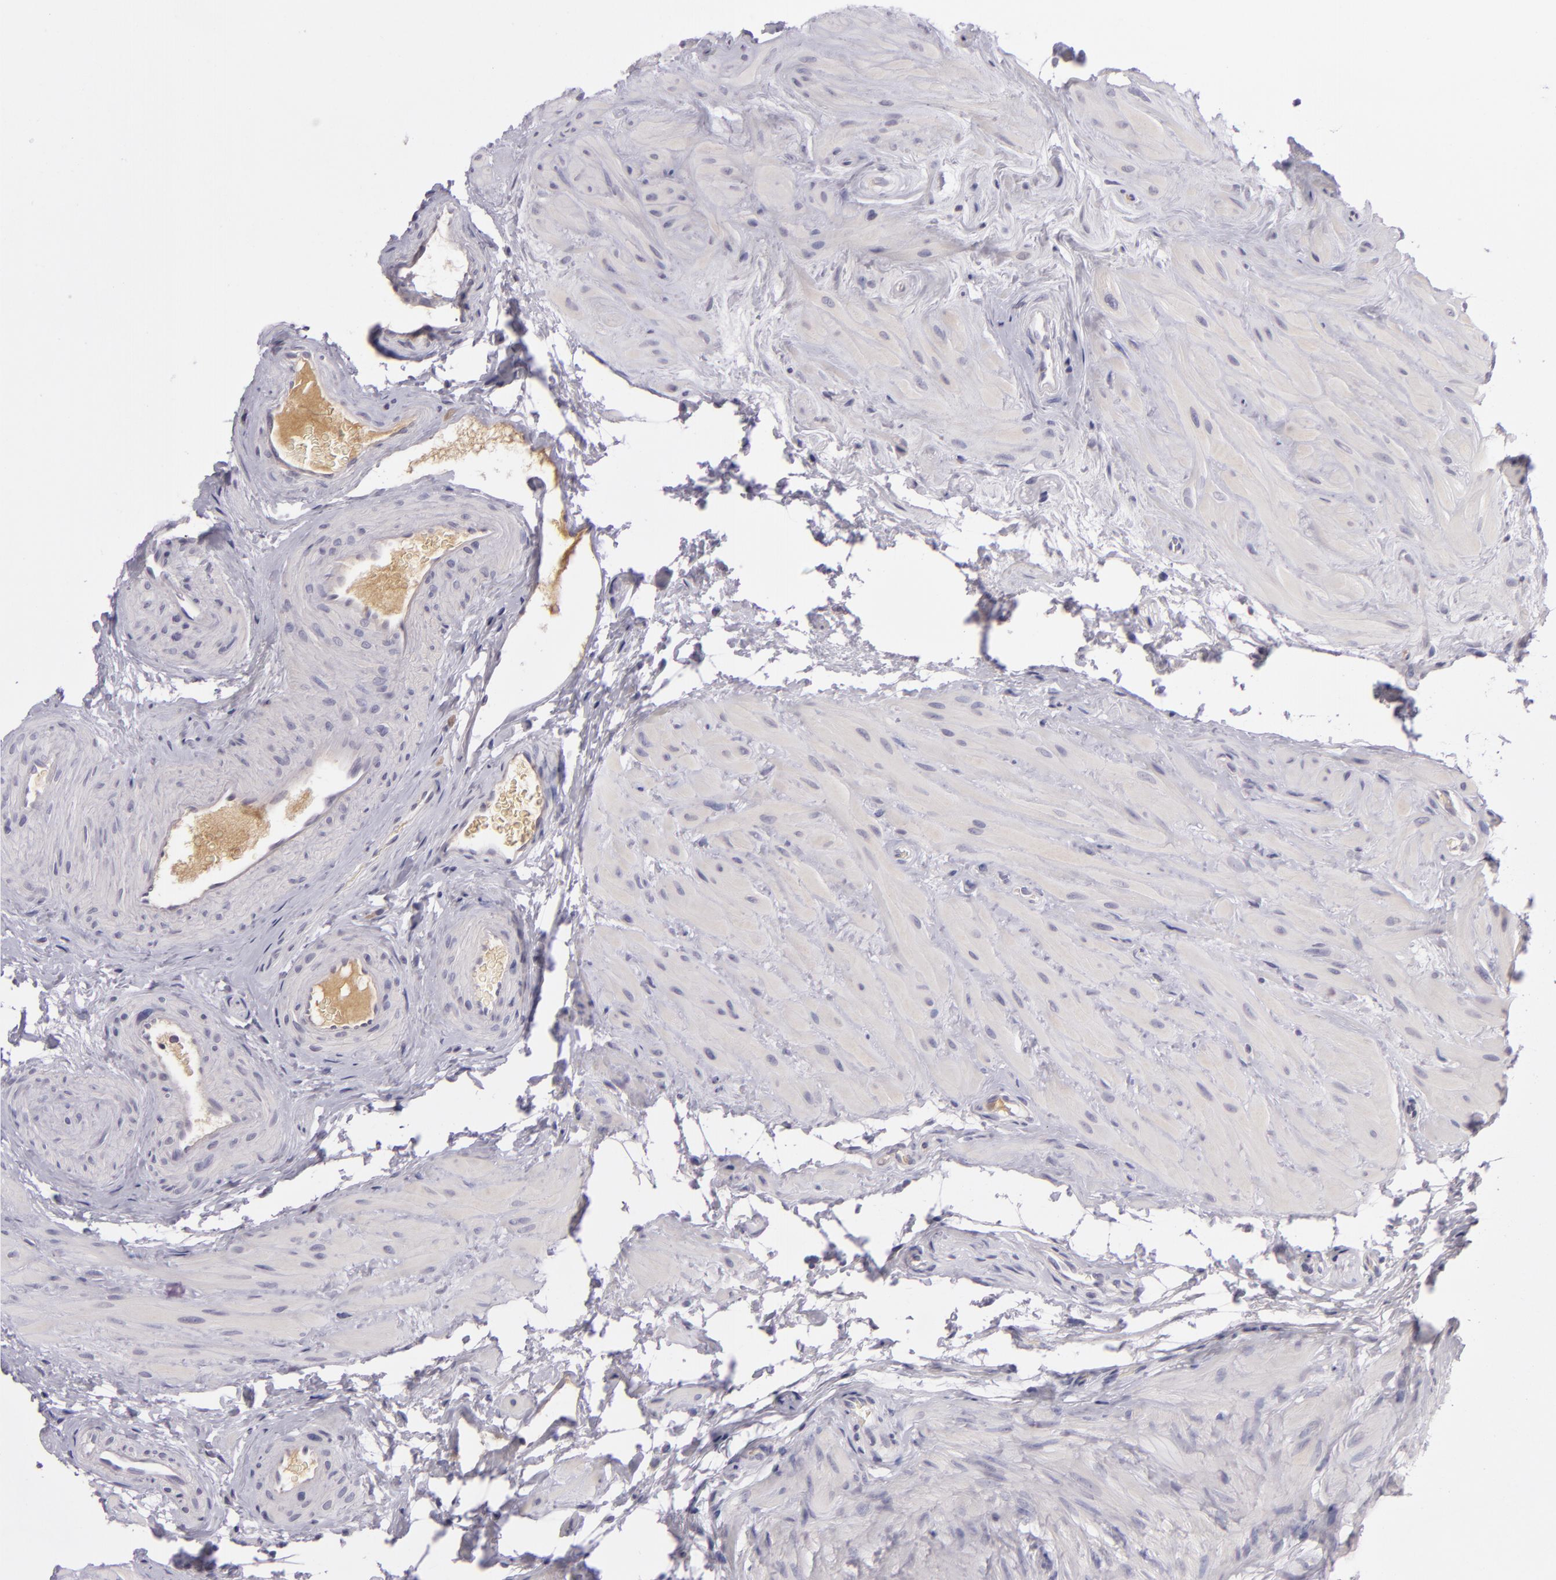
{"staining": {"intensity": "negative", "quantity": "none", "location": "none"}, "tissue": "epididymis", "cell_type": "Glandular cells", "image_type": "normal", "snomed": [{"axis": "morphology", "description": "Normal tissue, NOS"}, {"axis": "topography", "description": "Testis"}, {"axis": "topography", "description": "Epididymis"}], "caption": "Immunohistochemistry of benign human epididymis exhibits no staining in glandular cells. The staining was performed using DAB (3,3'-diaminobenzidine) to visualize the protein expression in brown, while the nuclei were stained in blue with hematoxylin (Magnification: 20x).", "gene": "DAG1", "patient": {"sex": "male", "age": 36}}